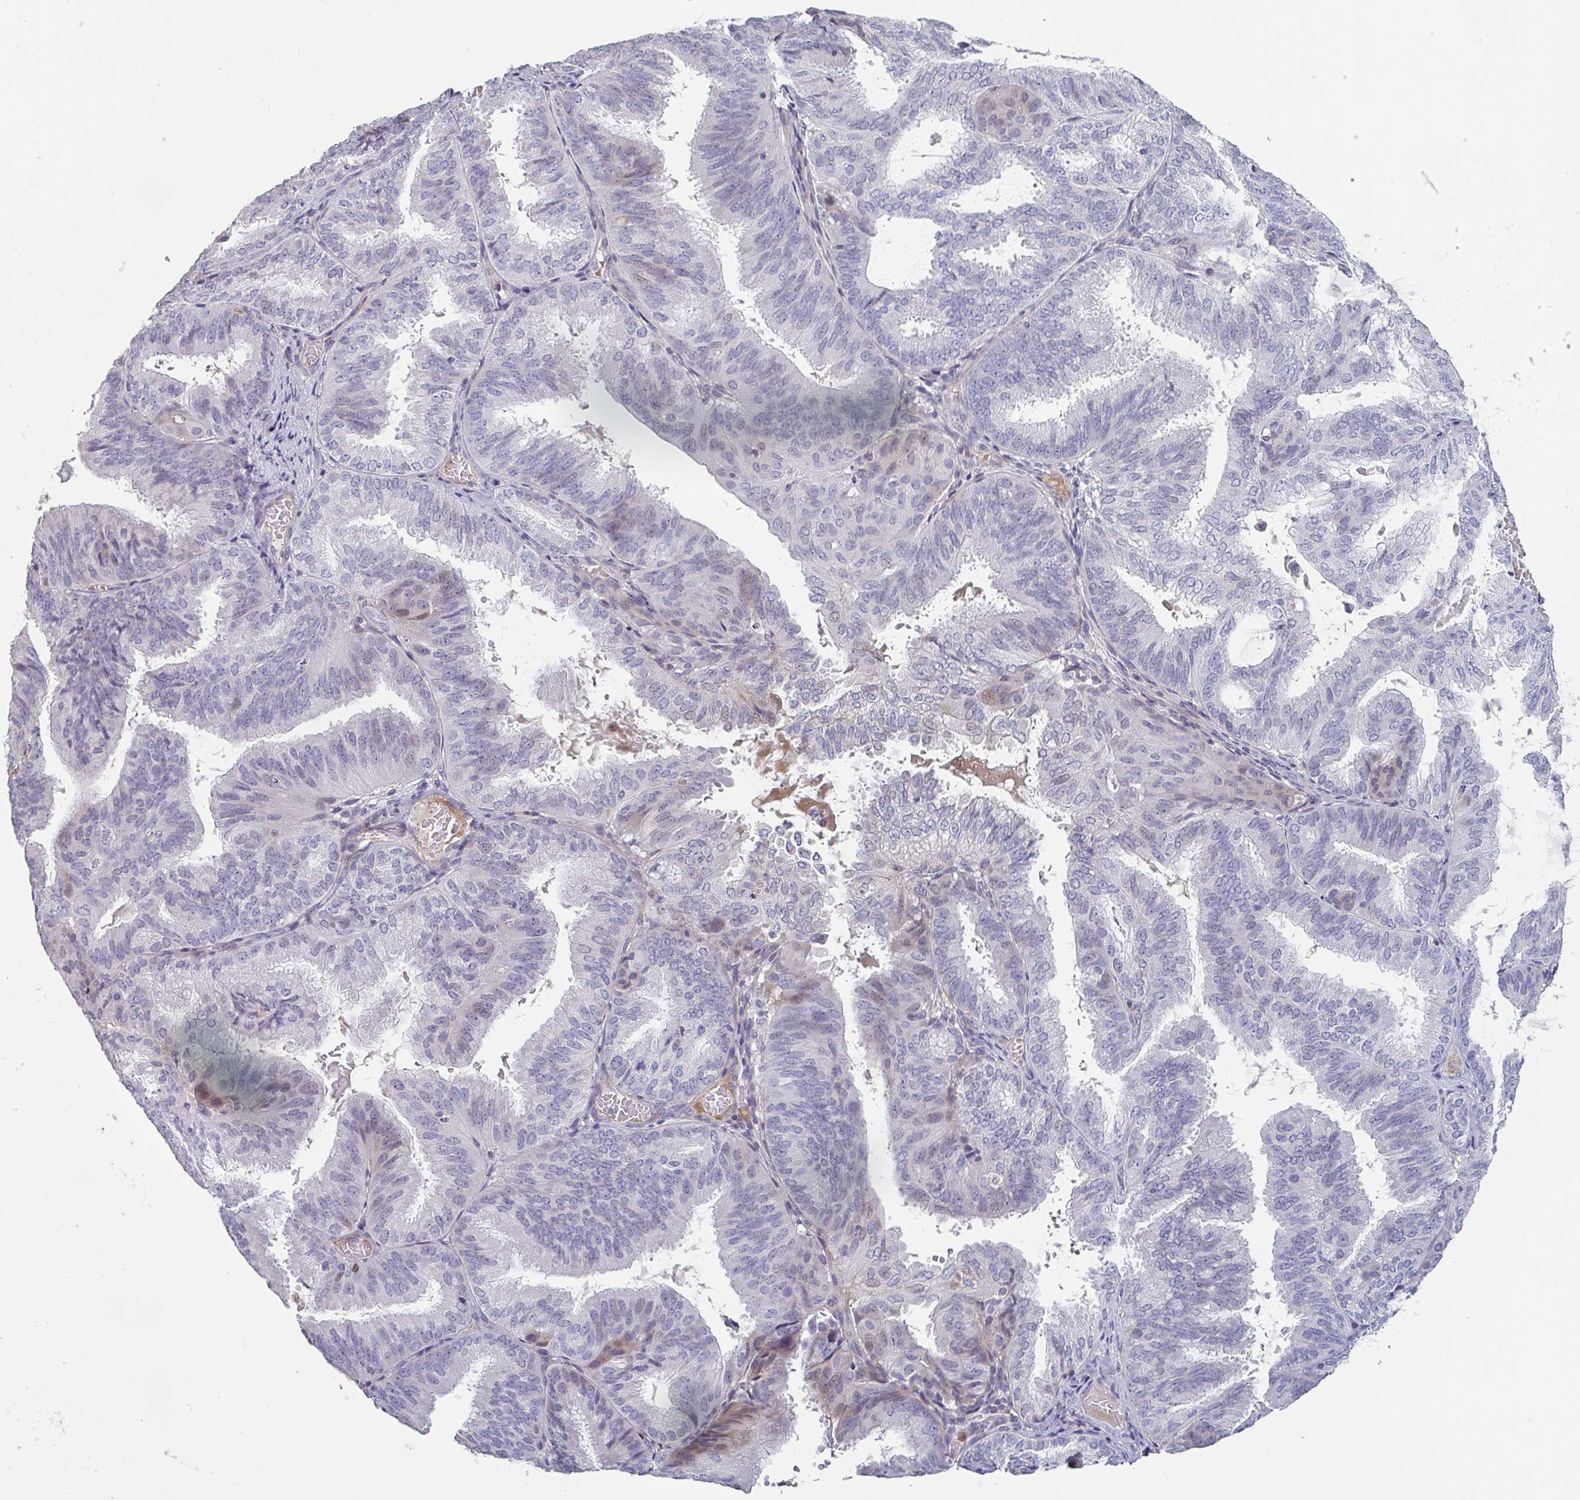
{"staining": {"intensity": "weak", "quantity": "<25%", "location": "nuclear"}, "tissue": "endometrial cancer", "cell_type": "Tumor cells", "image_type": "cancer", "snomed": [{"axis": "morphology", "description": "Adenocarcinoma, NOS"}, {"axis": "topography", "description": "Endometrium"}], "caption": "Immunohistochemical staining of endometrial cancer displays no significant staining in tumor cells.", "gene": "A1CF", "patient": {"sex": "female", "age": 49}}